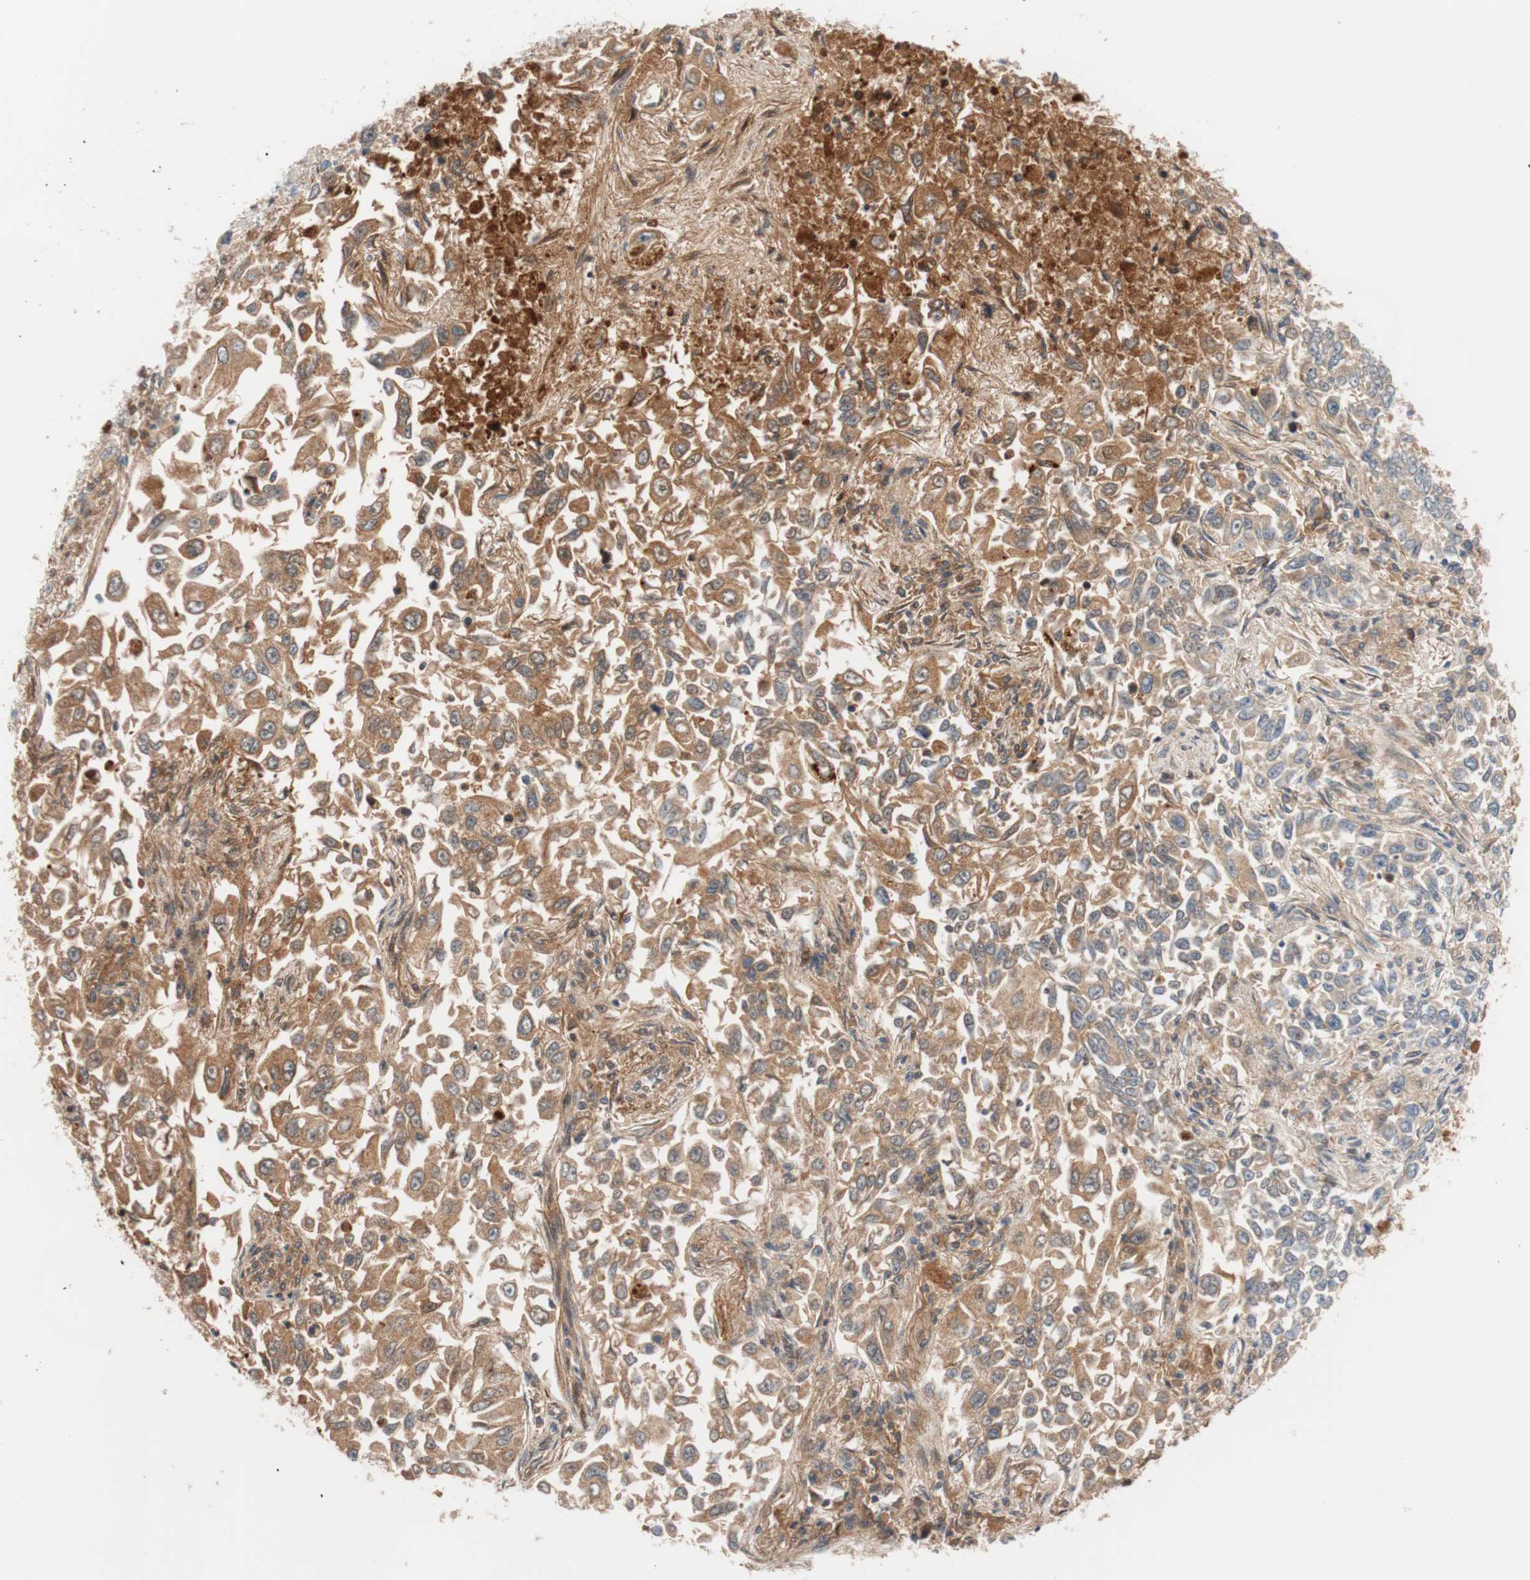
{"staining": {"intensity": "weak", "quantity": ">75%", "location": "cytoplasmic/membranous"}, "tissue": "lung cancer", "cell_type": "Tumor cells", "image_type": "cancer", "snomed": [{"axis": "morphology", "description": "Adenocarcinoma, NOS"}, {"axis": "topography", "description": "Lung"}], "caption": "Human lung cancer (adenocarcinoma) stained for a protein (brown) exhibits weak cytoplasmic/membranous positive positivity in about >75% of tumor cells.", "gene": "RBP4", "patient": {"sex": "male", "age": 84}}